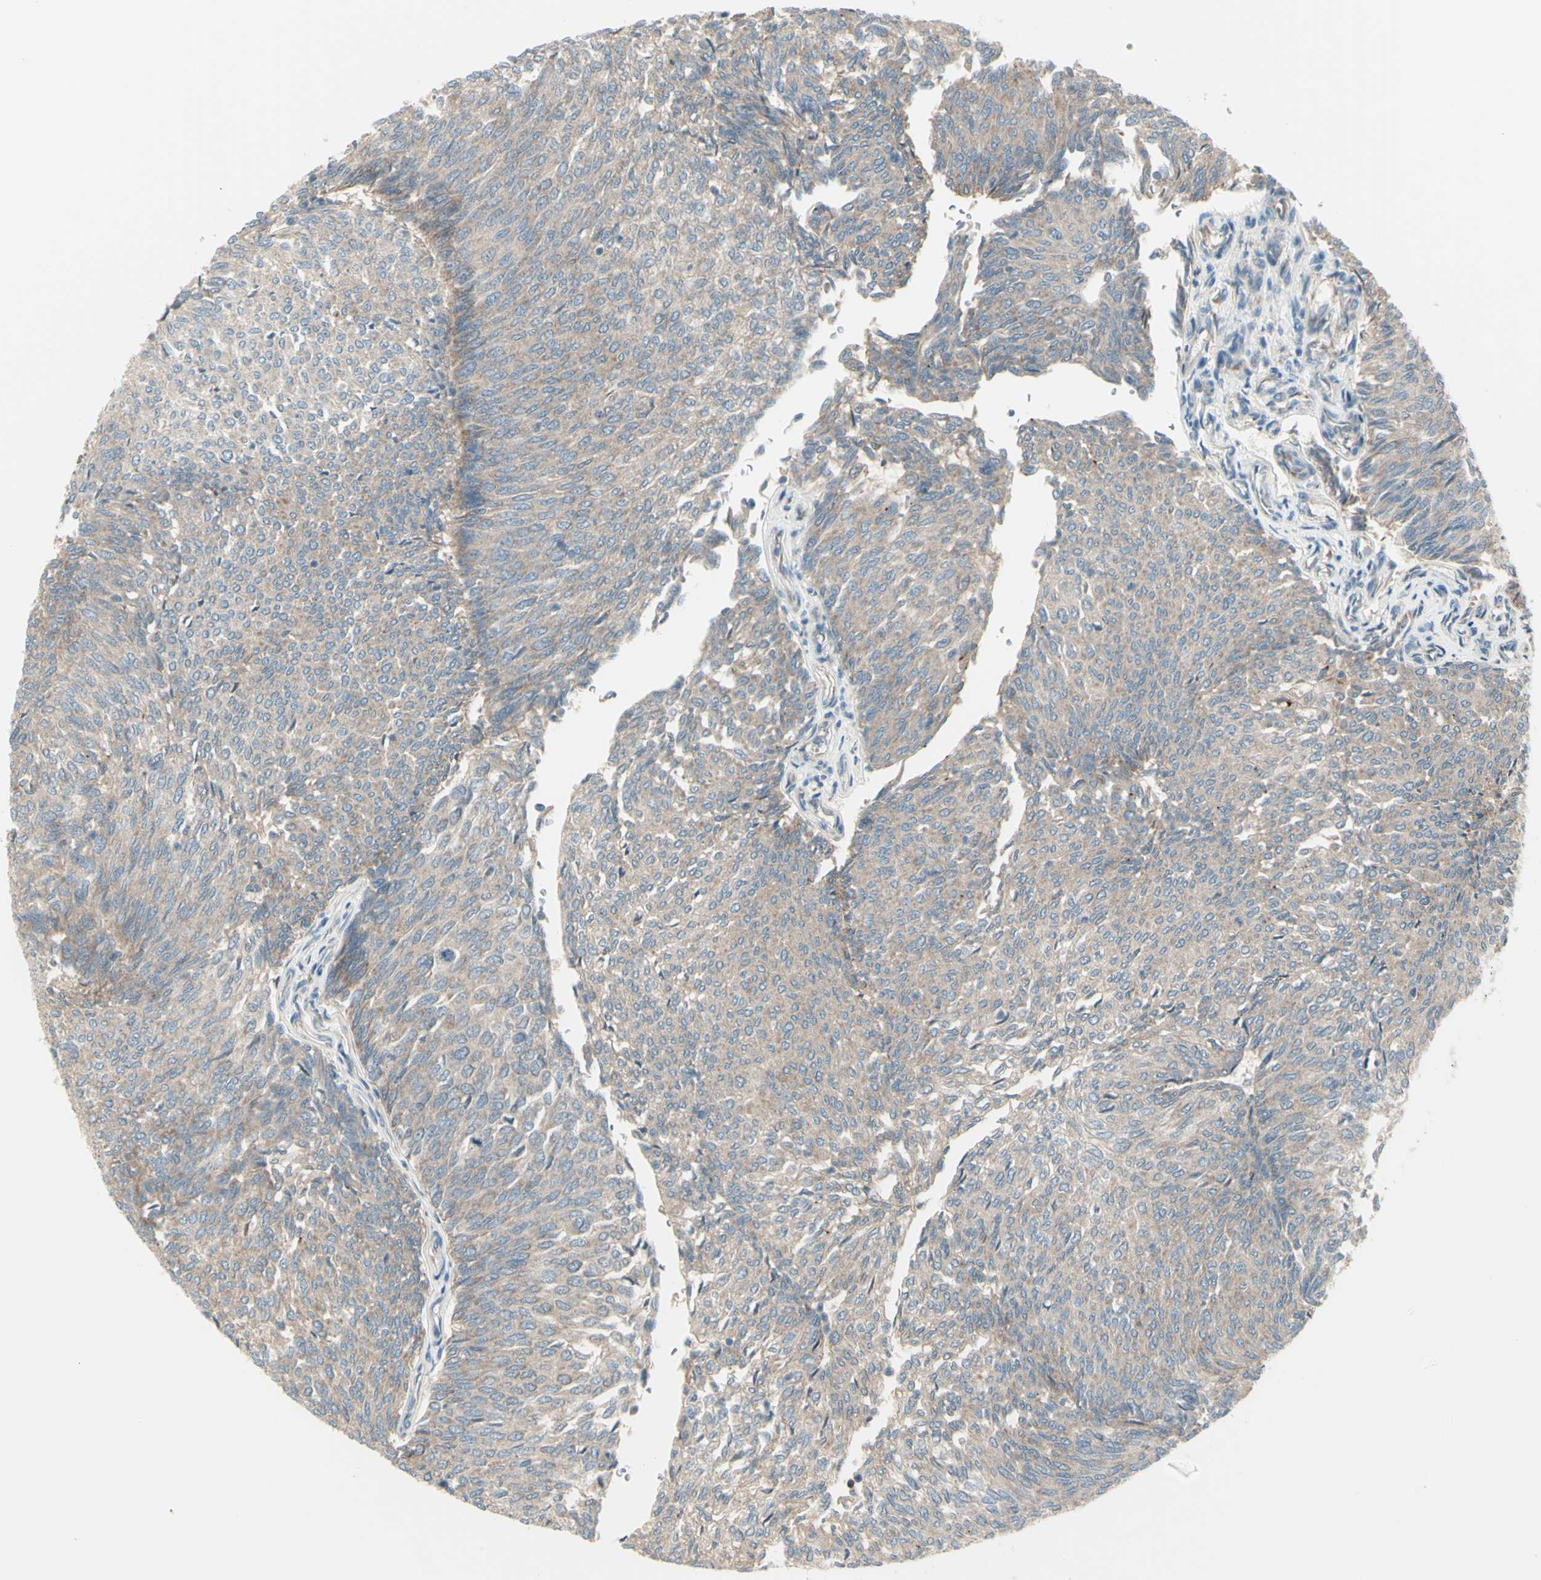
{"staining": {"intensity": "weak", "quantity": ">75%", "location": "cytoplasmic/membranous"}, "tissue": "urothelial cancer", "cell_type": "Tumor cells", "image_type": "cancer", "snomed": [{"axis": "morphology", "description": "Urothelial carcinoma, Low grade"}, {"axis": "topography", "description": "Urinary bladder"}], "caption": "Urothelial cancer stained with IHC reveals weak cytoplasmic/membranous staining in approximately >75% of tumor cells.", "gene": "NAXD", "patient": {"sex": "female", "age": 79}}